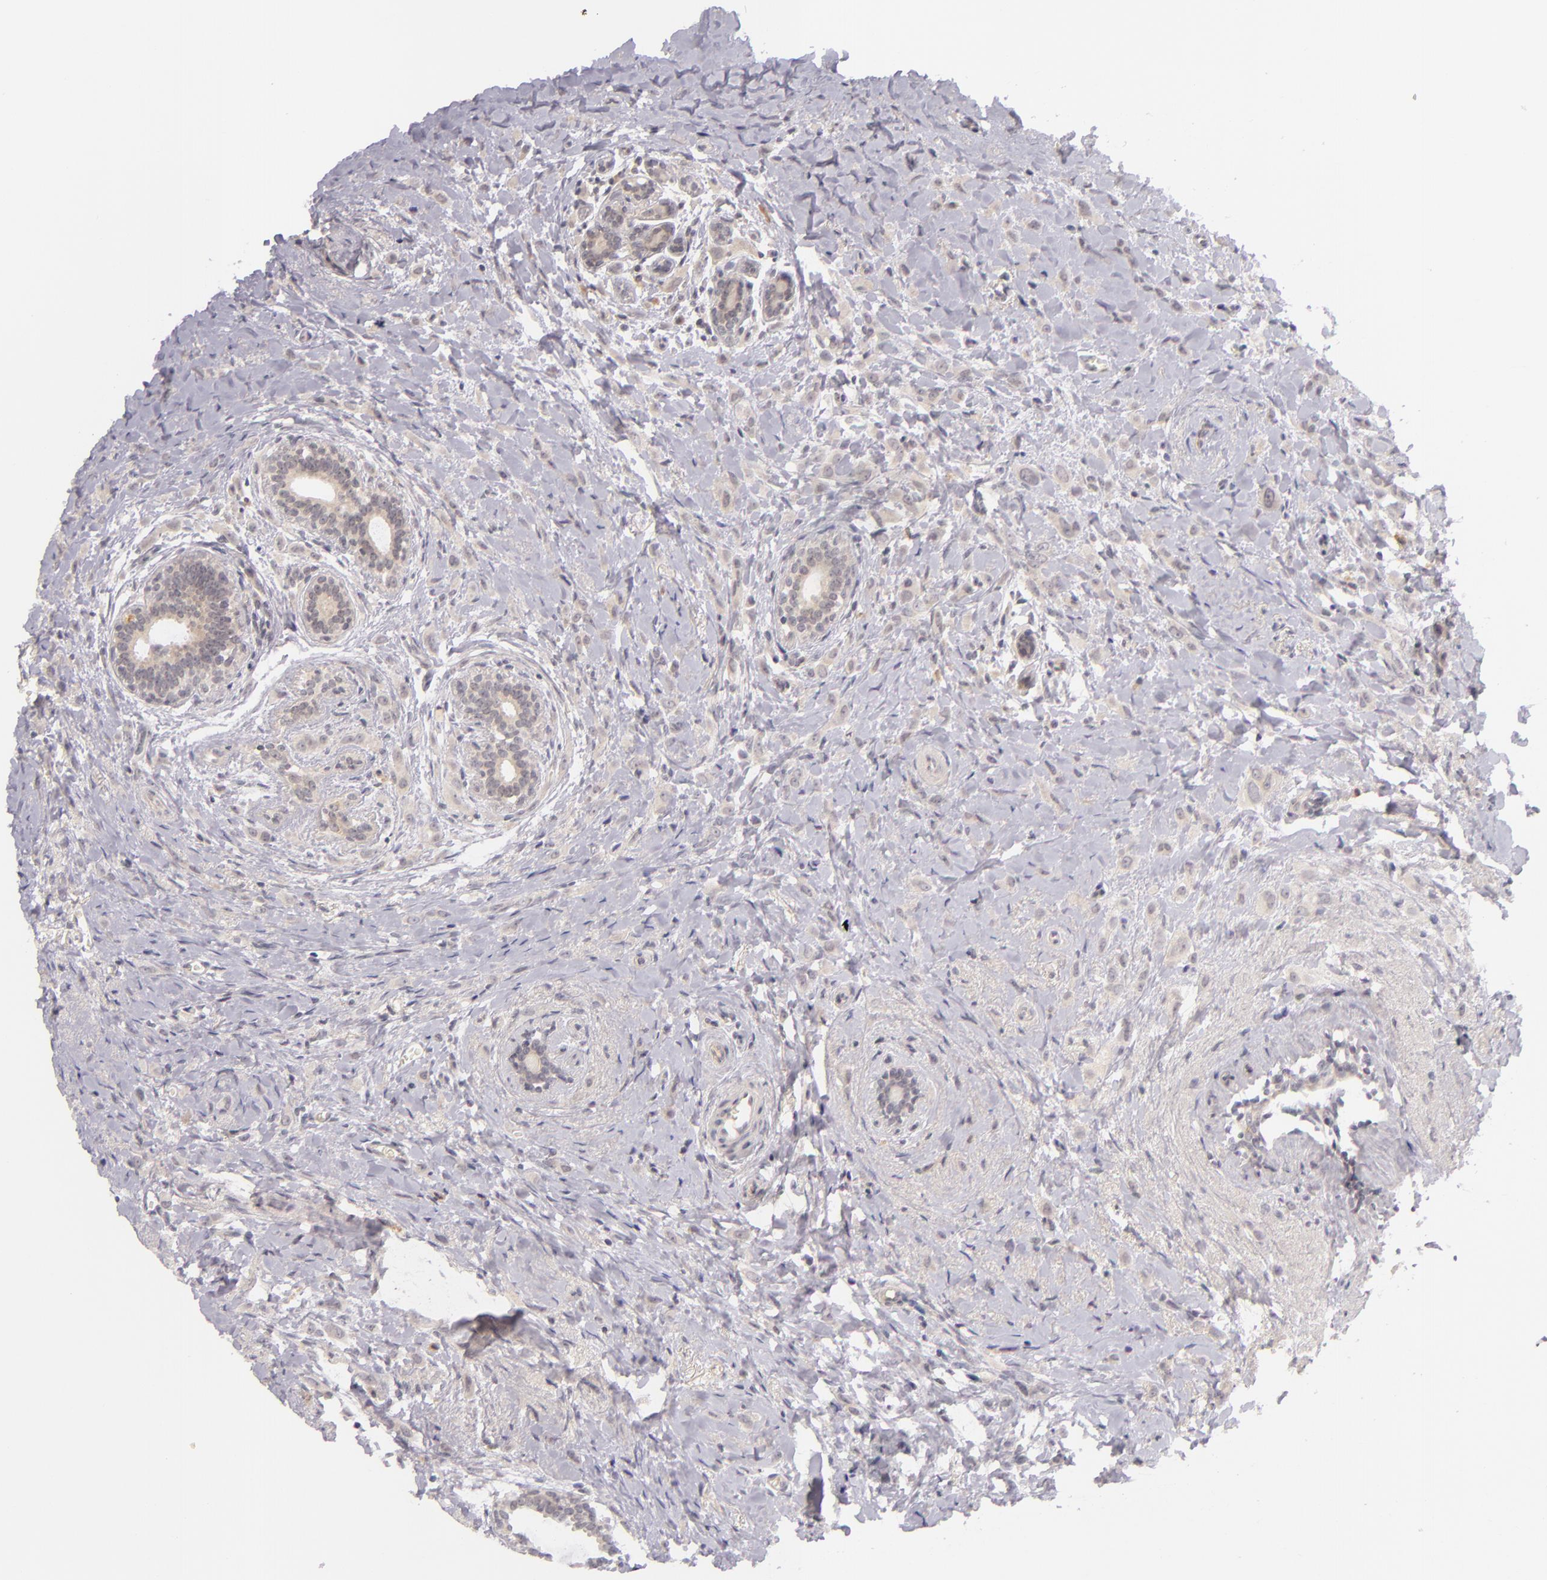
{"staining": {"intensity": "weak", "quantity": "25%-75%", "location": "cytoplasmic/membranous"}, "tissue": "breast cancer", "cell_type": "Tumor cells", "image_type": "cancer", "snomed": [{"axis": "morphology", "description": "Lobular carcinoma"}, {"axis": "topography", "description": "Breast"}], "caption": "Tumor cells reveal low levels of weak cytoplasmic/membranous expression in approximately 25%-75% of cells in breast cancer. Using DAB (3,3'-diaminobenzidine) (brown) and hematoxylin (blue) stains, captured at high magnification using brightfield microscopy.", "gene": "CASP8", "patient": {"sex": "female", "age": 57}}